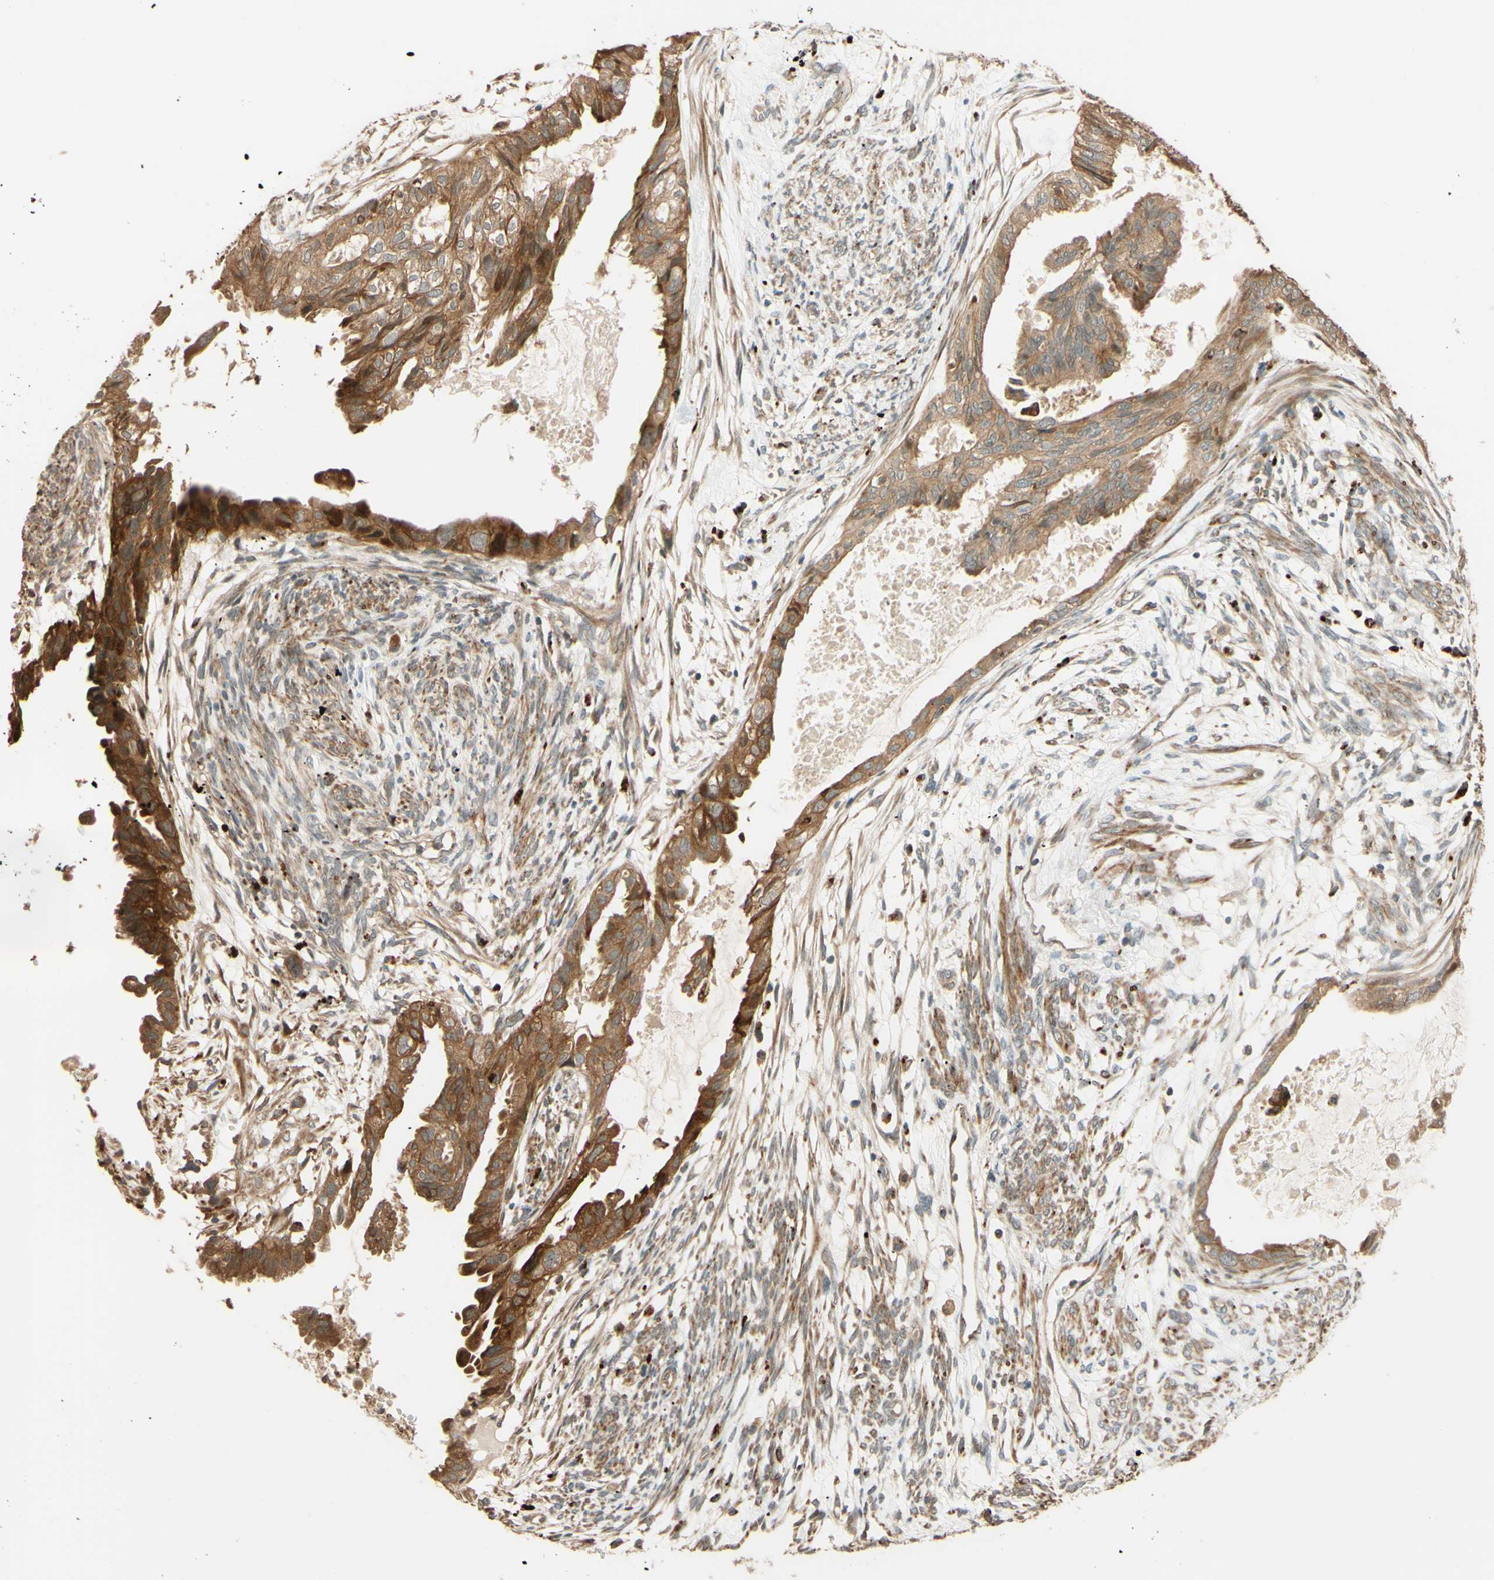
{"staining": {"intensity": "weak", "quantity": ">75%", "location": "cytoplasmic/membranous"}, "tissue": "cervical cancer", "cell_type": "Tumor cells", "image_type": "cancer", "snomed": [{"axis": "morphology", "description": "Normal tissue, NOS"}, {"axis": "morphology", "description": "Adenocarcinoma, NOS"}, {"axis": "topography", "description": "Cervix"}, {"axis": "topography", "description": "Endometrium"}], "caption": "Protein staining of cervical cancer tissue demonstrates weak cytoplasmic/membranous staining in approximately >75% of tumor cells.", "gene": "RNF19A", "patient": {"sex": "female", "age": 86}}